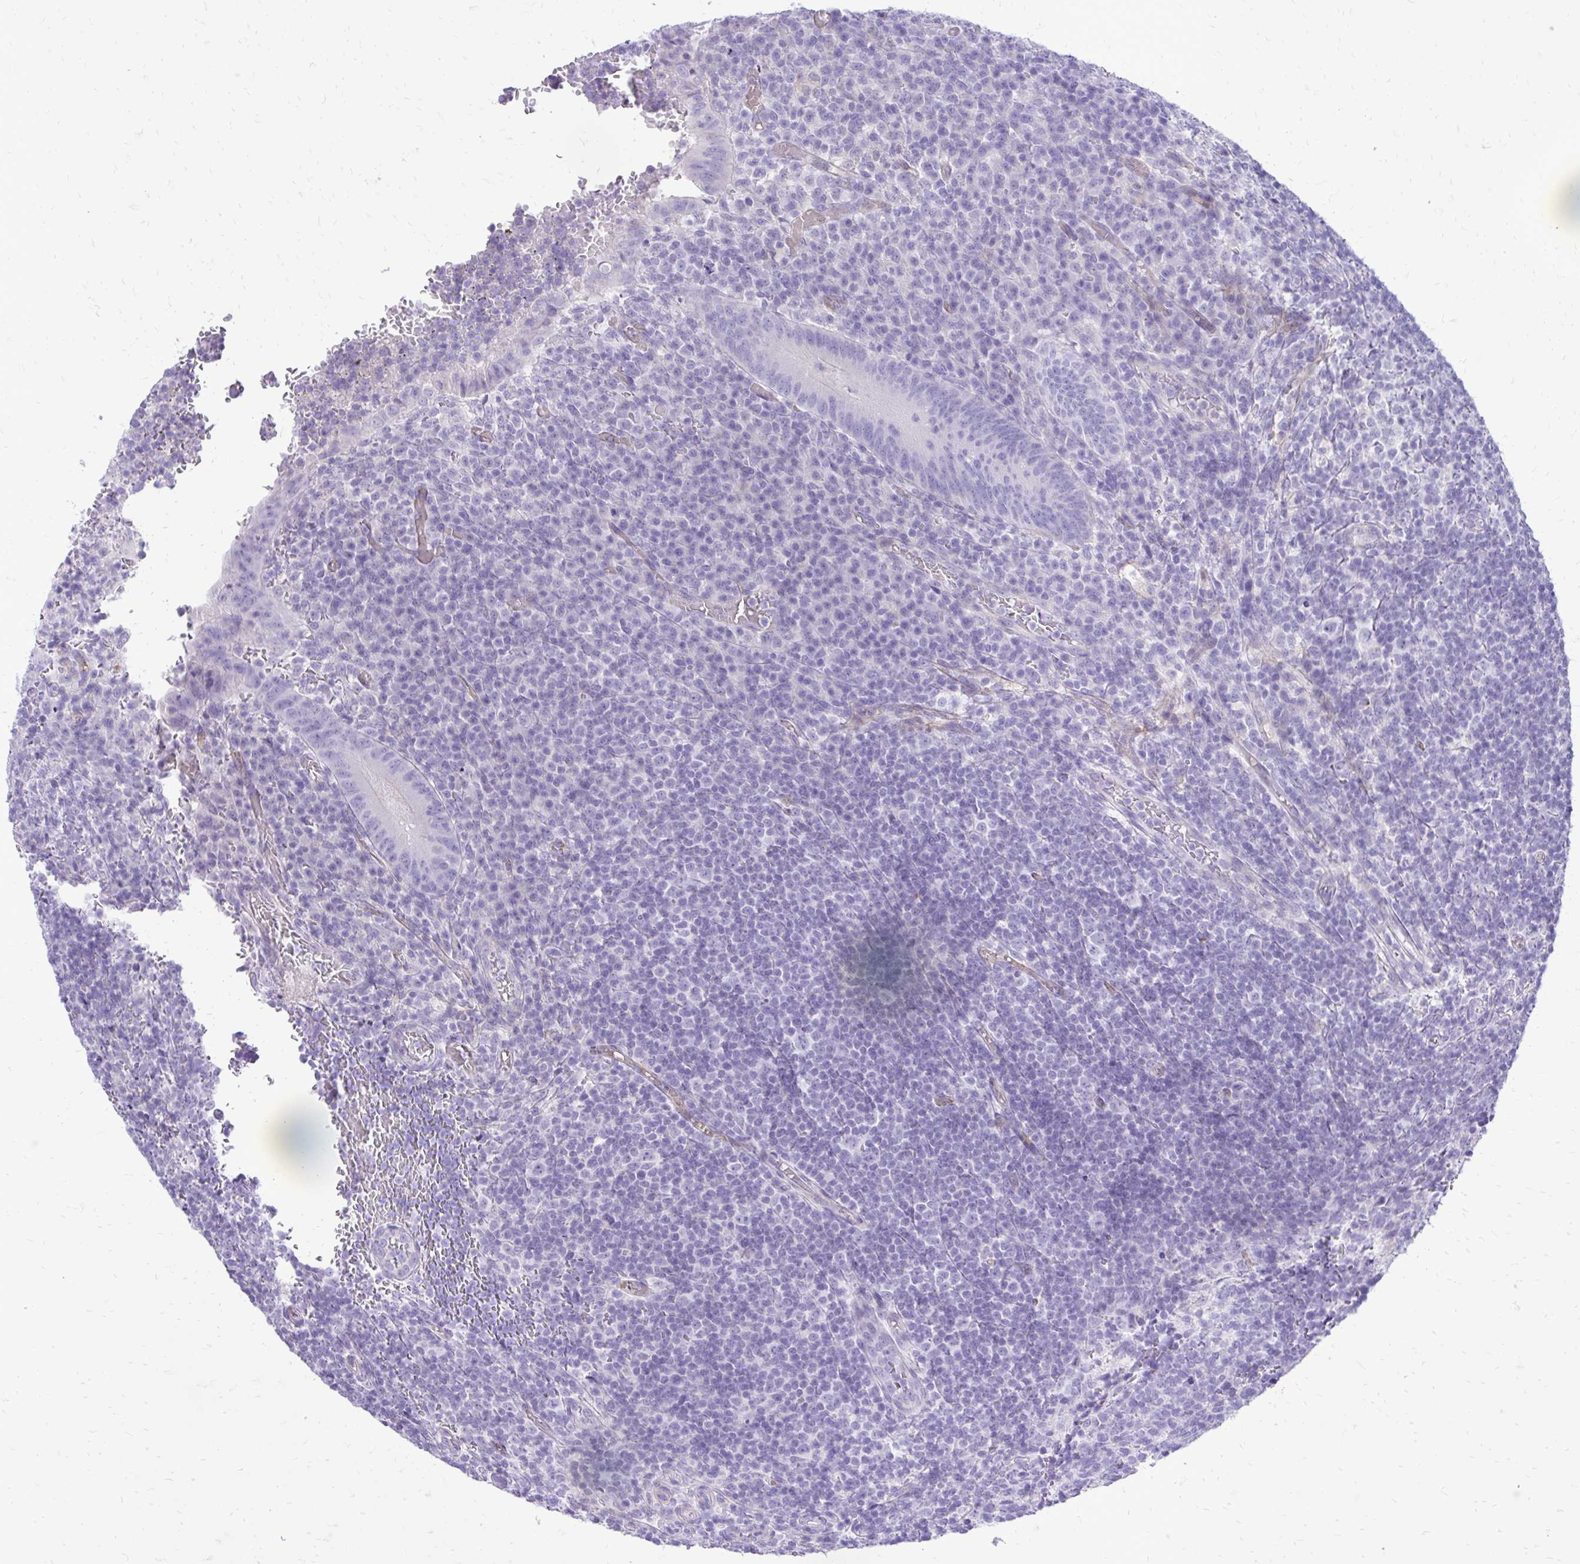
{"staining": {"intensity": "moderate", "quantity": "25%-75%", "location": "cytoplasmic/membranous"}, "tissue": "appendix", "cell_type": "Glandular cells", "image_type": "normal", "snomed": [{"axis": "morphology", "description": "Normal tissue, NOS"}, {"axis": "topography", "description": "Appendix"}], "caption": "Appendix stained for a protein shows moderate cytoplasmic/membranous positivity in glandular cells. (DAB = brown stain, brightfield microscopy at high magnification).", "gene": "PELI3", "patient": {"sex": "male", "age": 18}}